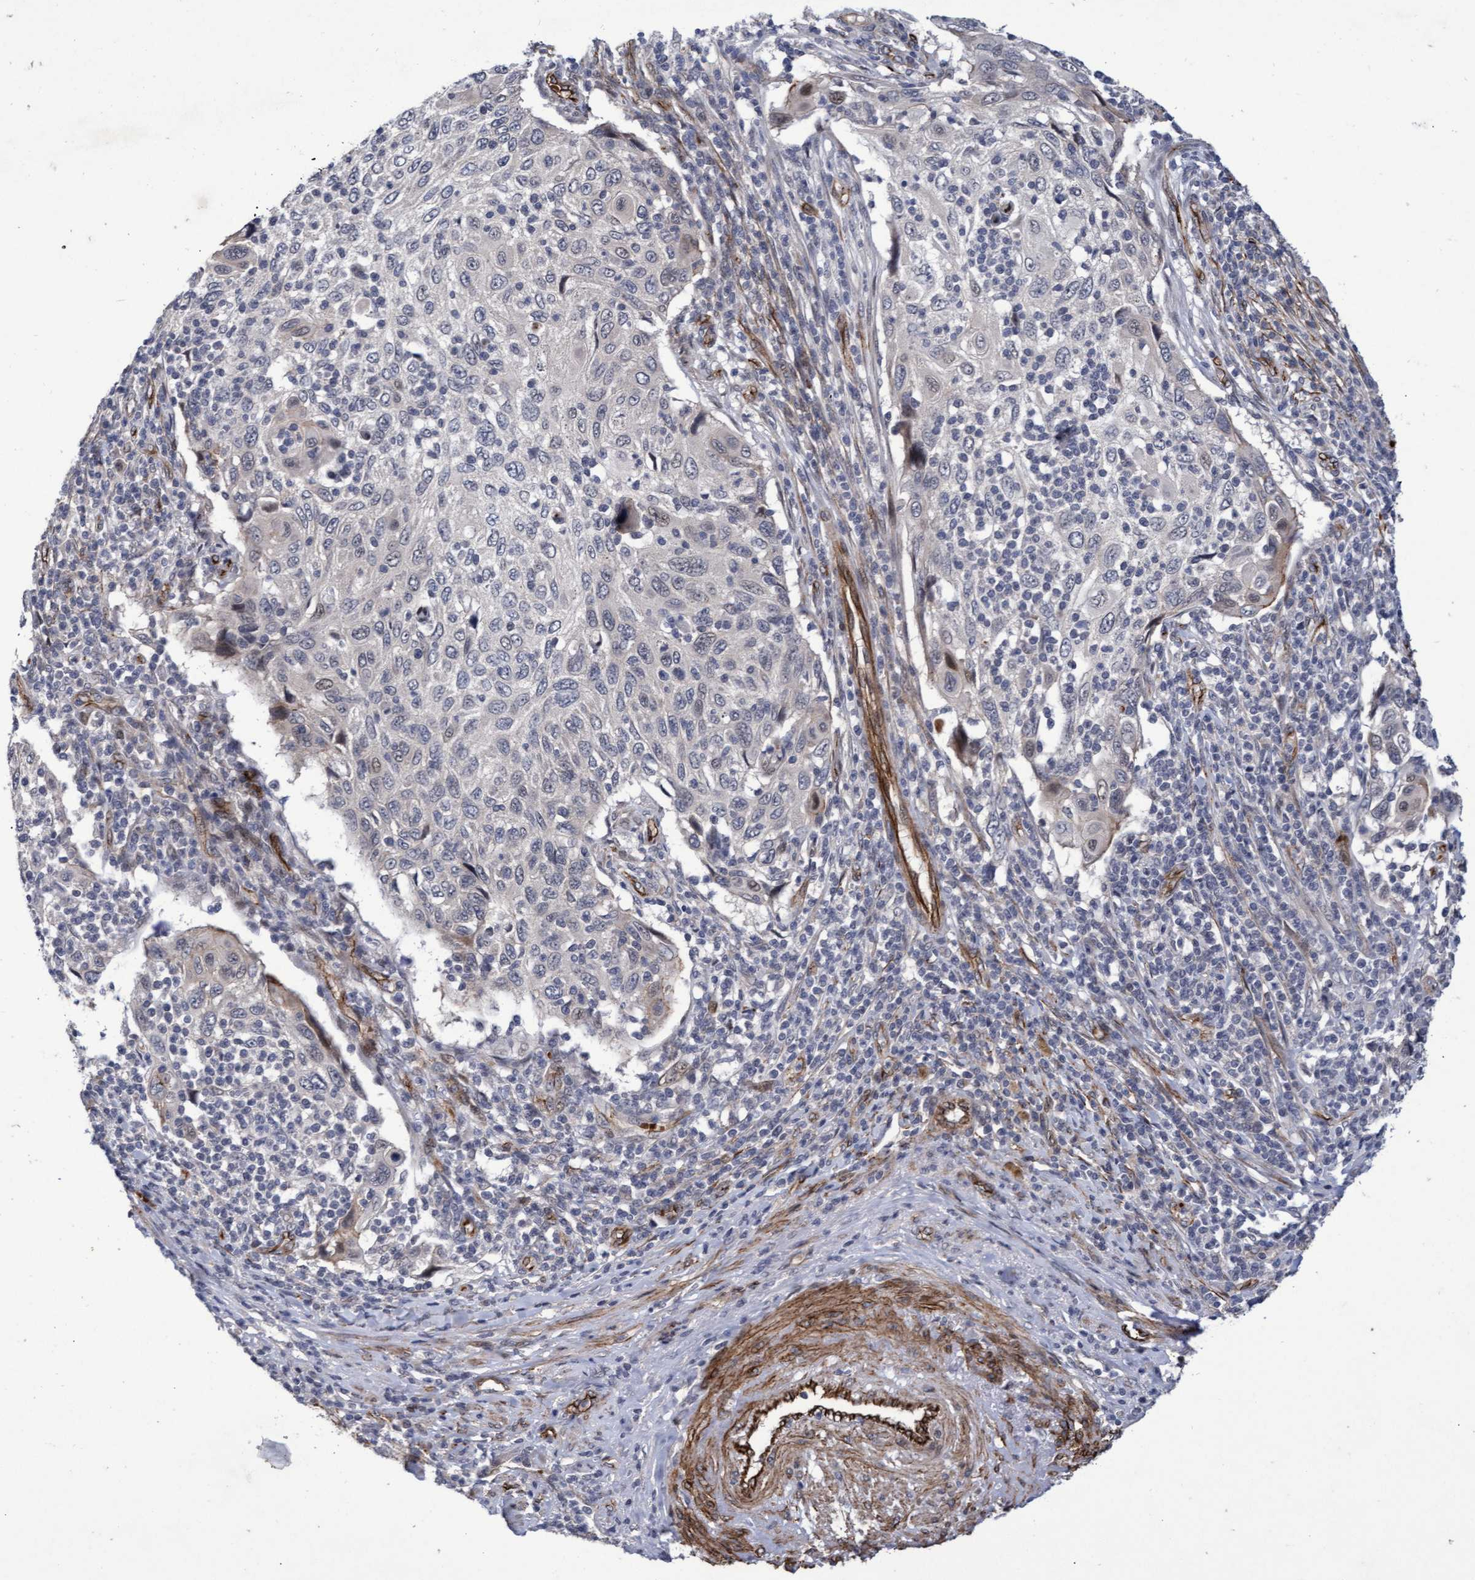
{"staining": {"intensity": "weak", "quantity": "<25%", "location": "nuclear"}, "tissue": "cervical cancer", "cell_type": "Tumor cells", "image_type": "cancer", "snomed": [{"axis": "morphology", "description": "Squamous cell carcinoma, NOS"}, {"axis": "topography", "description": "Cervix"}], "caption": "Immunohistochemical staining of cervical cancer displays no significant staining in tumor cells.", "gene": "ZNF750", "patient": {"sex": "female", "age": 70}}